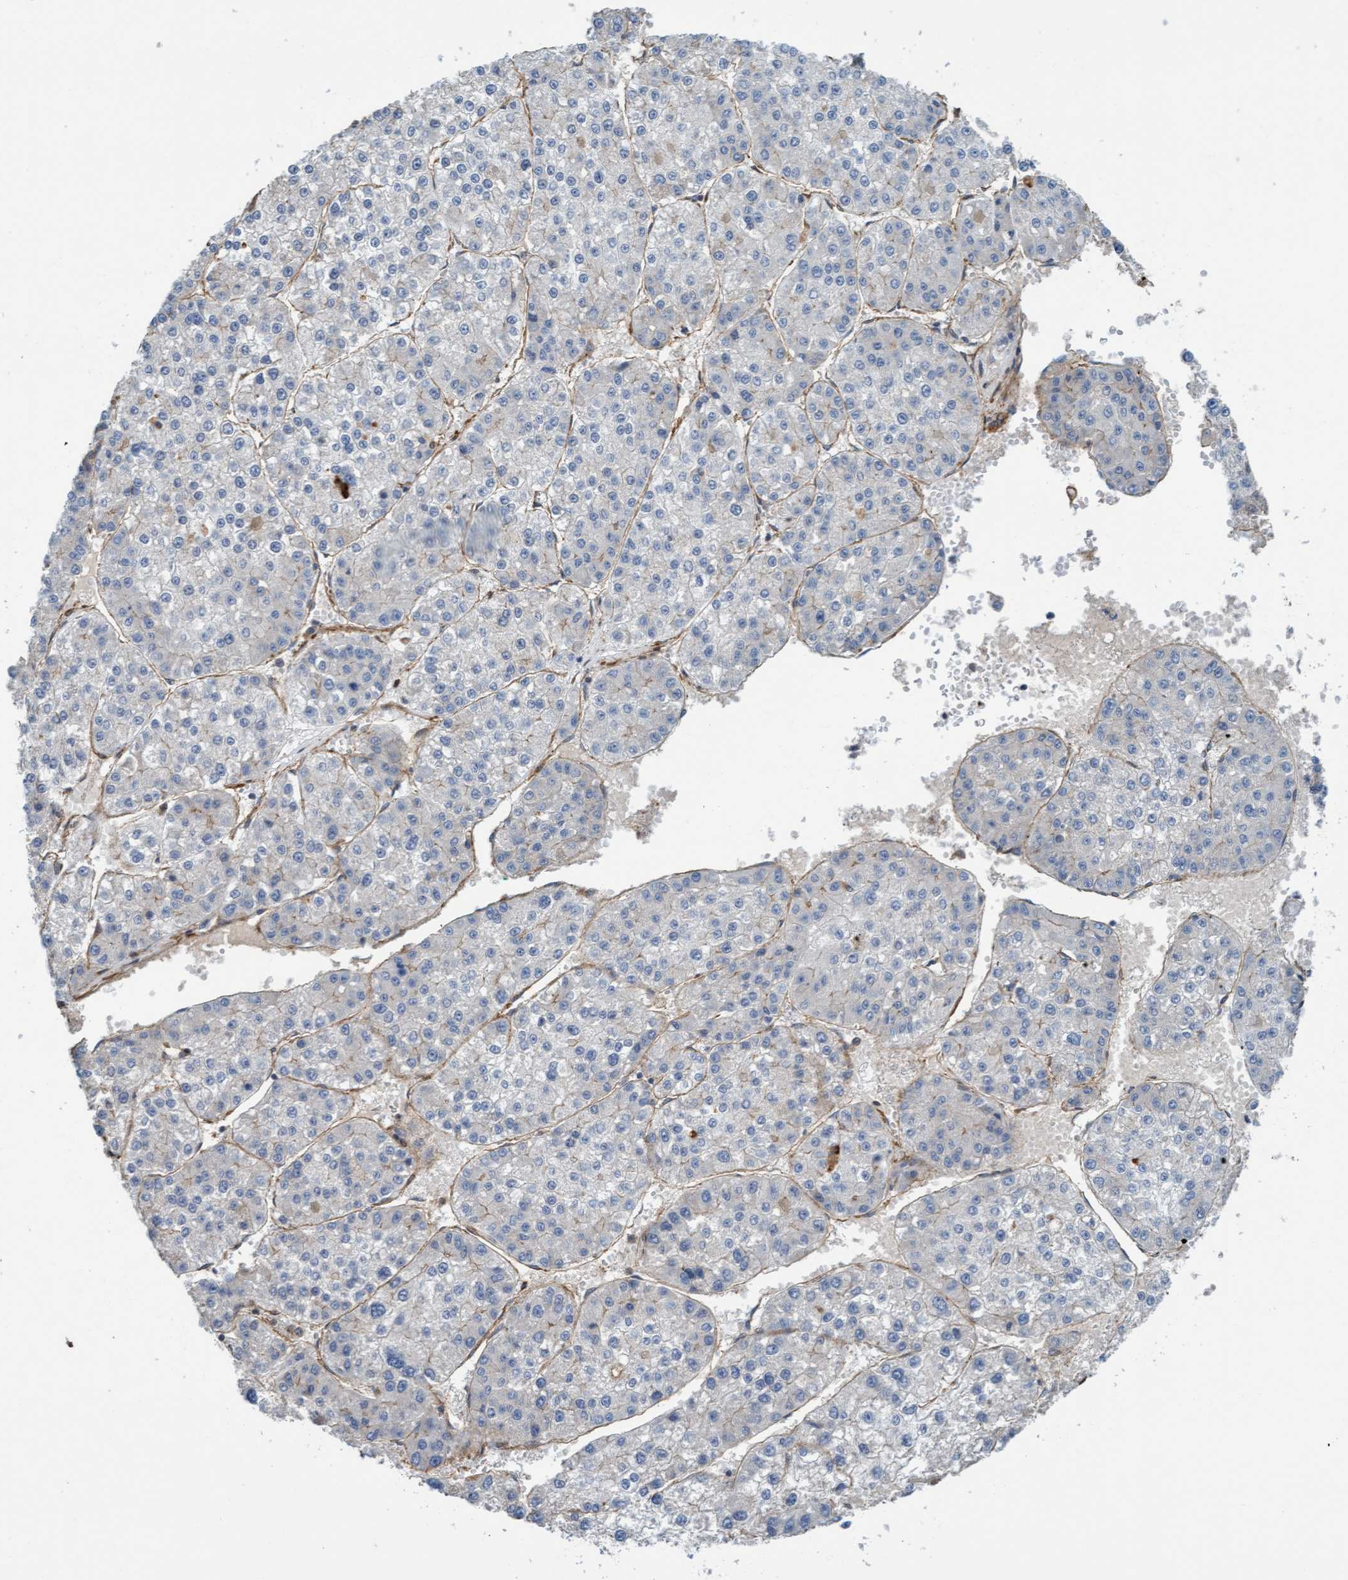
{"staining": {"intensity": "negative", "quantity": "none", "location": "none"}, "tissue": "liver cancer", "cell_type": "Tumor cells", "image_type": "cancer", "snomed": [{"axis": "morphology", "description": "Carcinoma, Hepatocellular, NOS"}, {"axis": "topography", "description": "Liver"}], "caption": "High power microscopy micrograph of an immunohistochemistry photomicrograph of liver hepatocellular carcinoma, revealing no significant expression in tumor cells.", "gene": "STXBP4", "patient": {"sex": "female", "age": 73}}